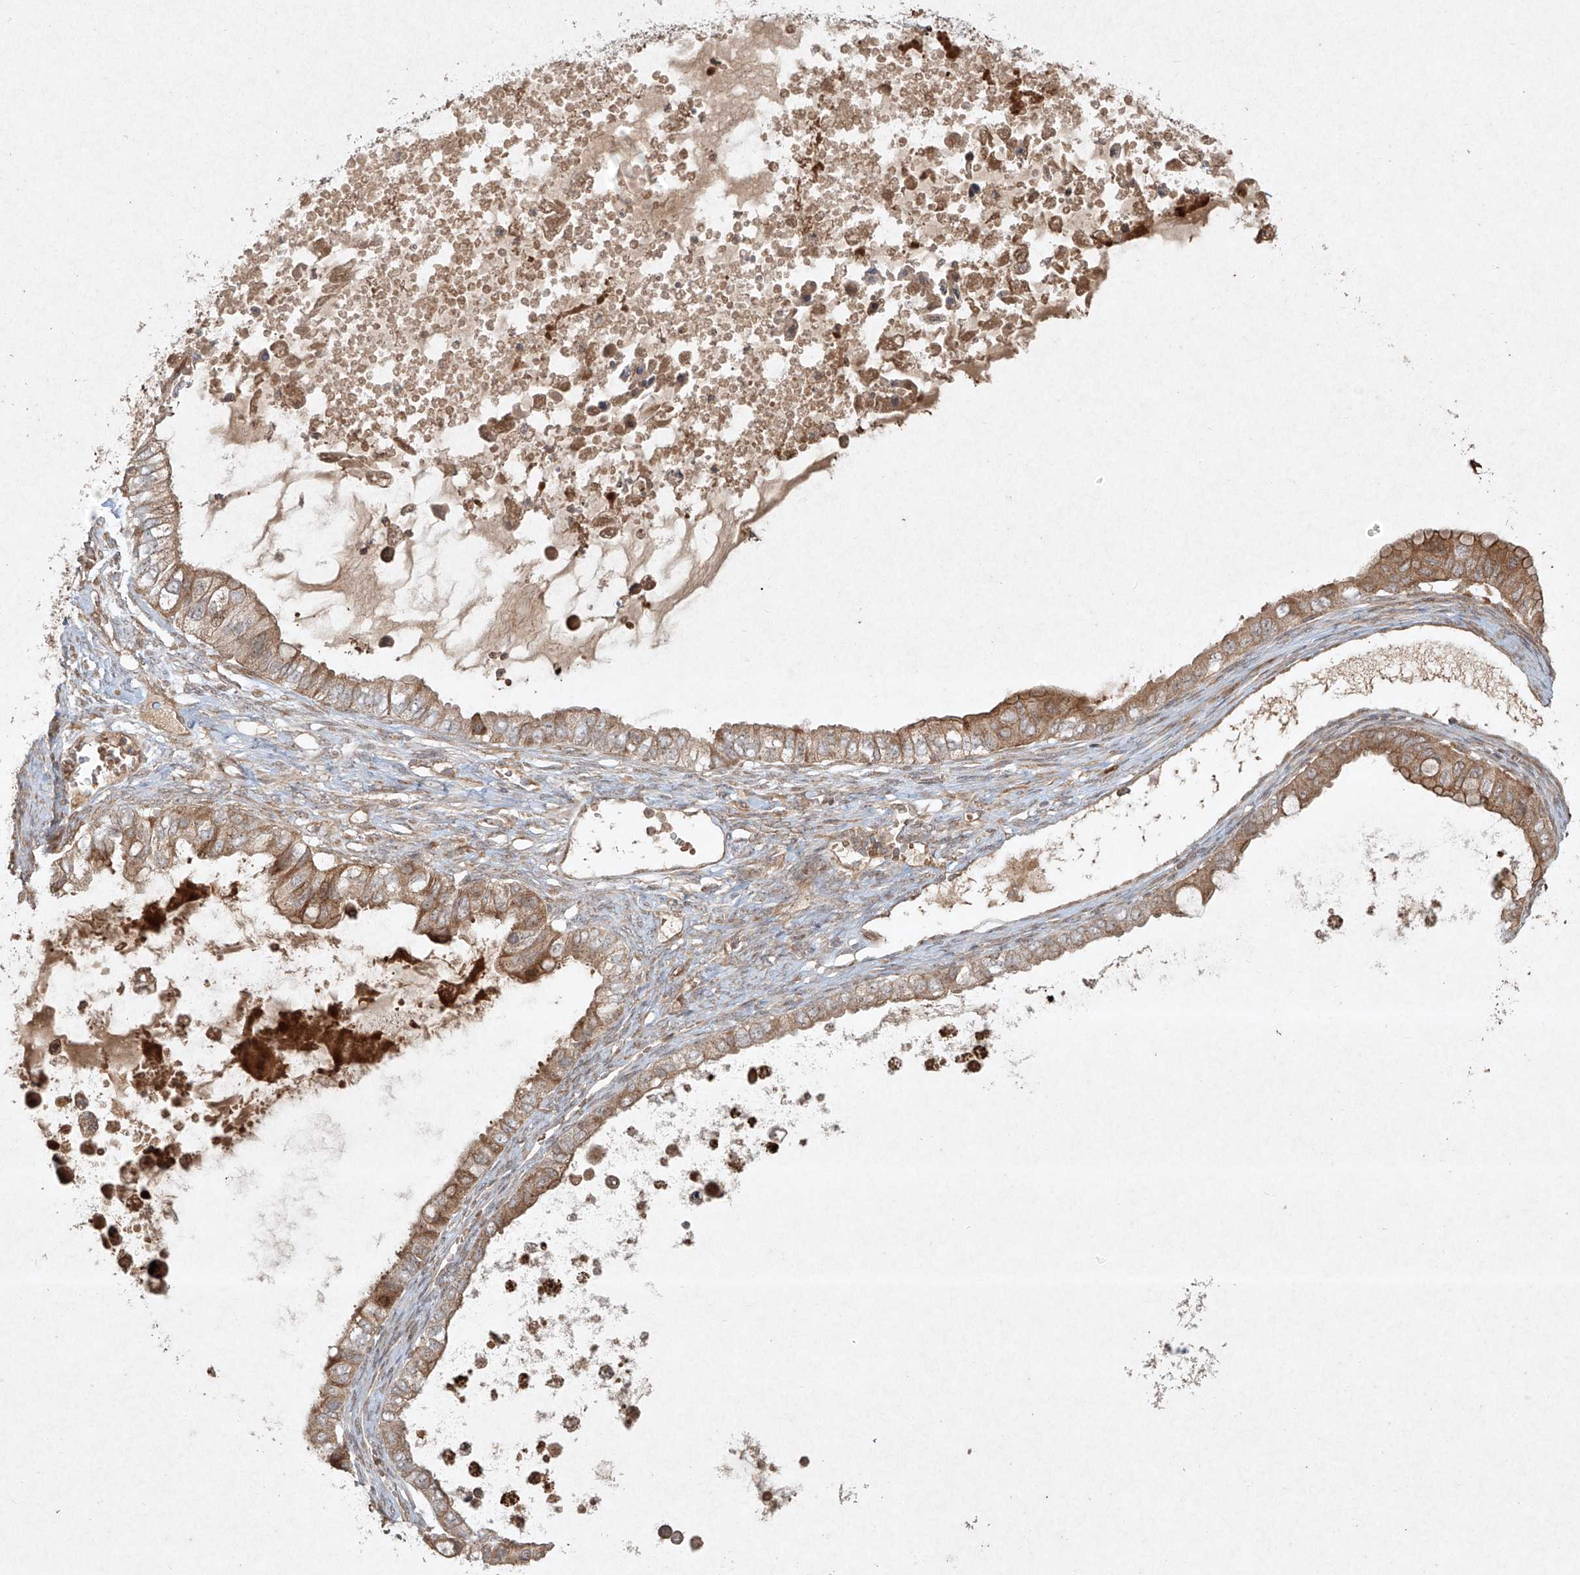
{"staining": {"intensity": "moderate", "quantity": ">75%", "location": "cytoplasmic/membranous"}, "tissue": "ovarian cancer", "cell_type": "Tumor cells", "image_type": "cancer", "snomed": [{"axis": "morphology", "description": "Cystadenocarcinoma, mucinous, NOS"}, {"axis": "topography", "description": "Ovary"}], "caption": "Moderate cytoplasmic/membranous protein positivity is seen in about >75% of tumor cells in ovarian cancer.", "gene": "CYYR1", "patient": {"sex": "female", "age": 80}}